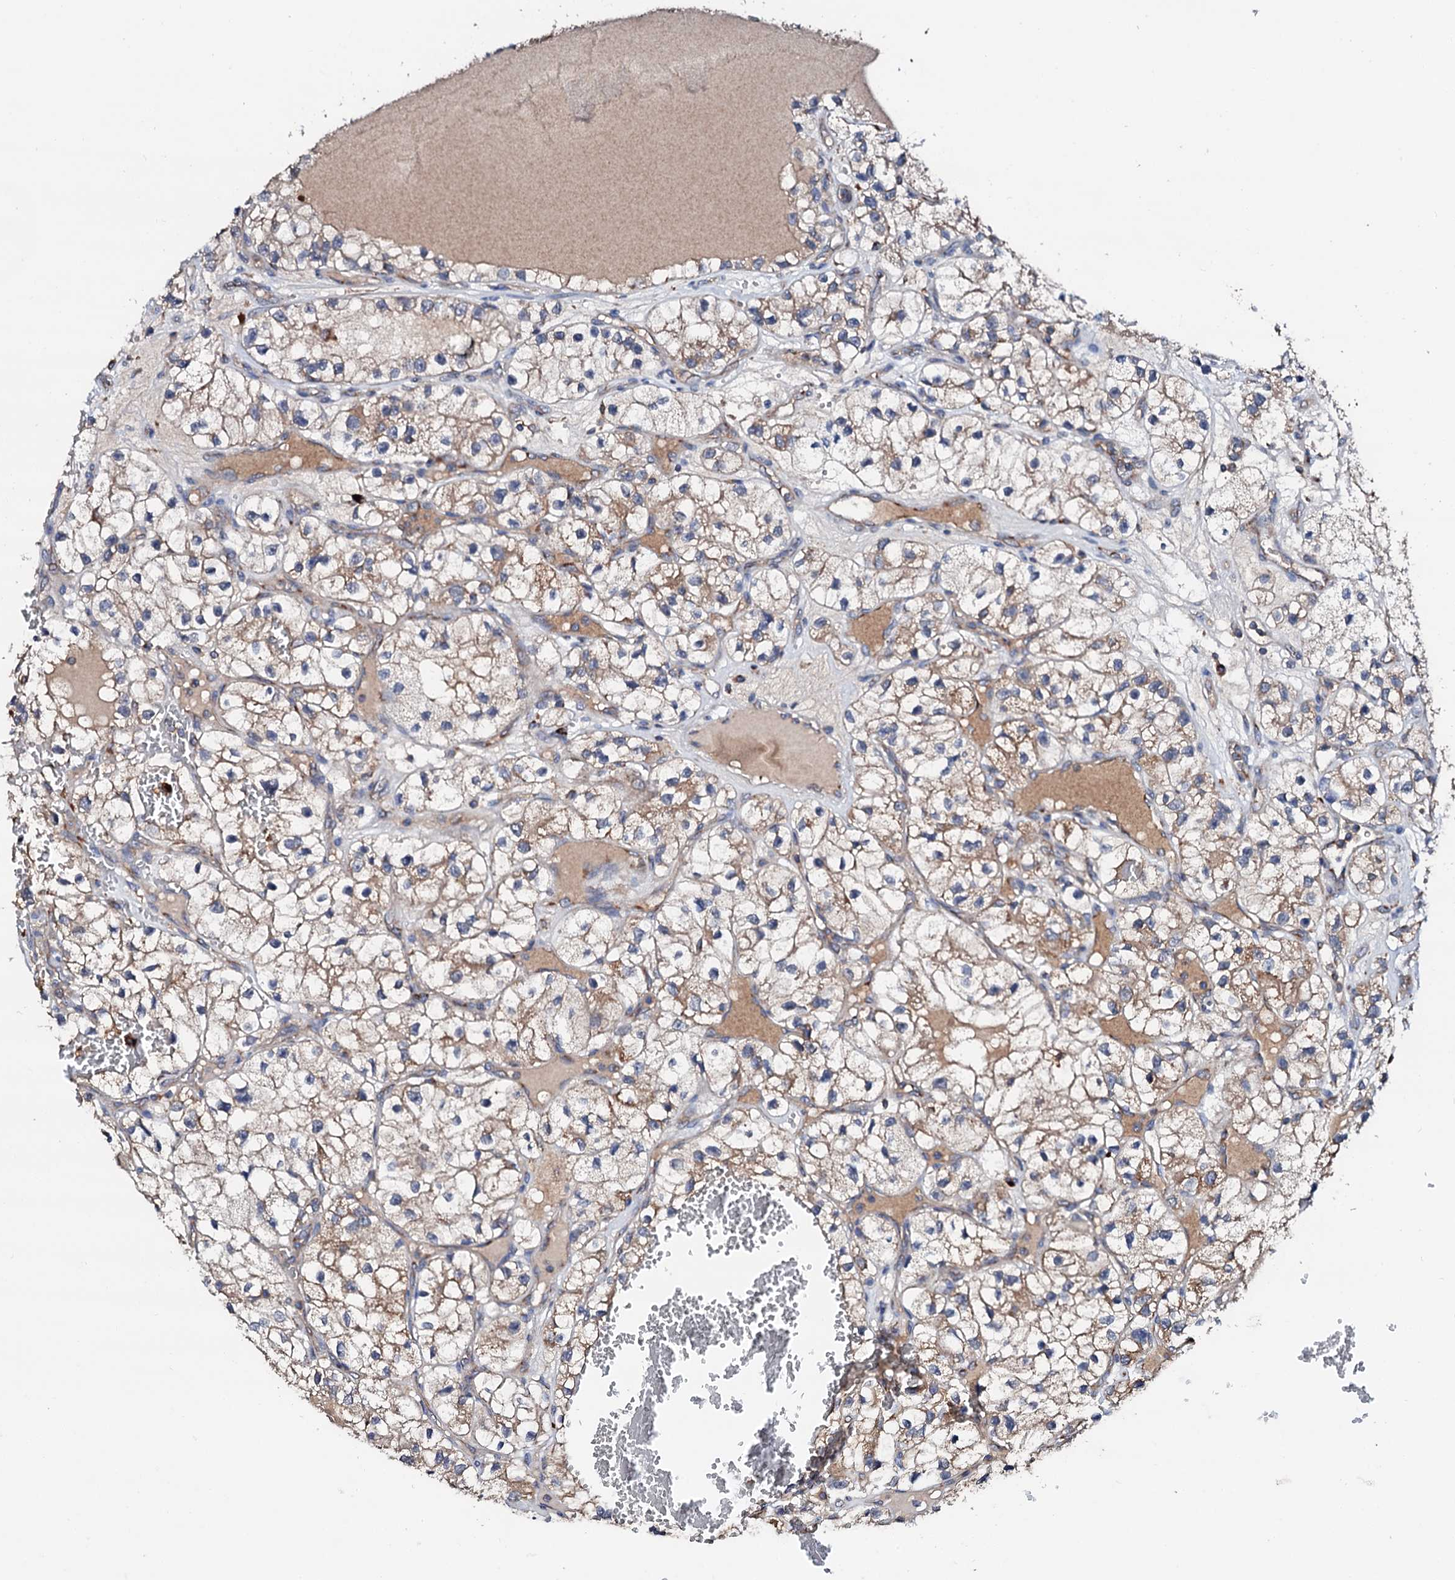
{"staining": {"intensity": "weak", "quantity": ">75%", "location": "cytoplasmic/membranous"}, "tissue": "renal cancer", "cell_type": "Tumor cells", "image_type": "cancer", "snomed": [{"axis": "morphology", "description": "Adenocarcinoma, NOS"}, {"axis": "topography", "description": "Kidney"}], "caption": "Tumor cells reveal weak cytoplasmic/membranous staining in about >75% of cells in adenocarcinoma (renal). (IHC, brightfield microscopy, high magnification).", "gene": "ST3GAL1", "patient": {"sex": "female", "age": 57}}